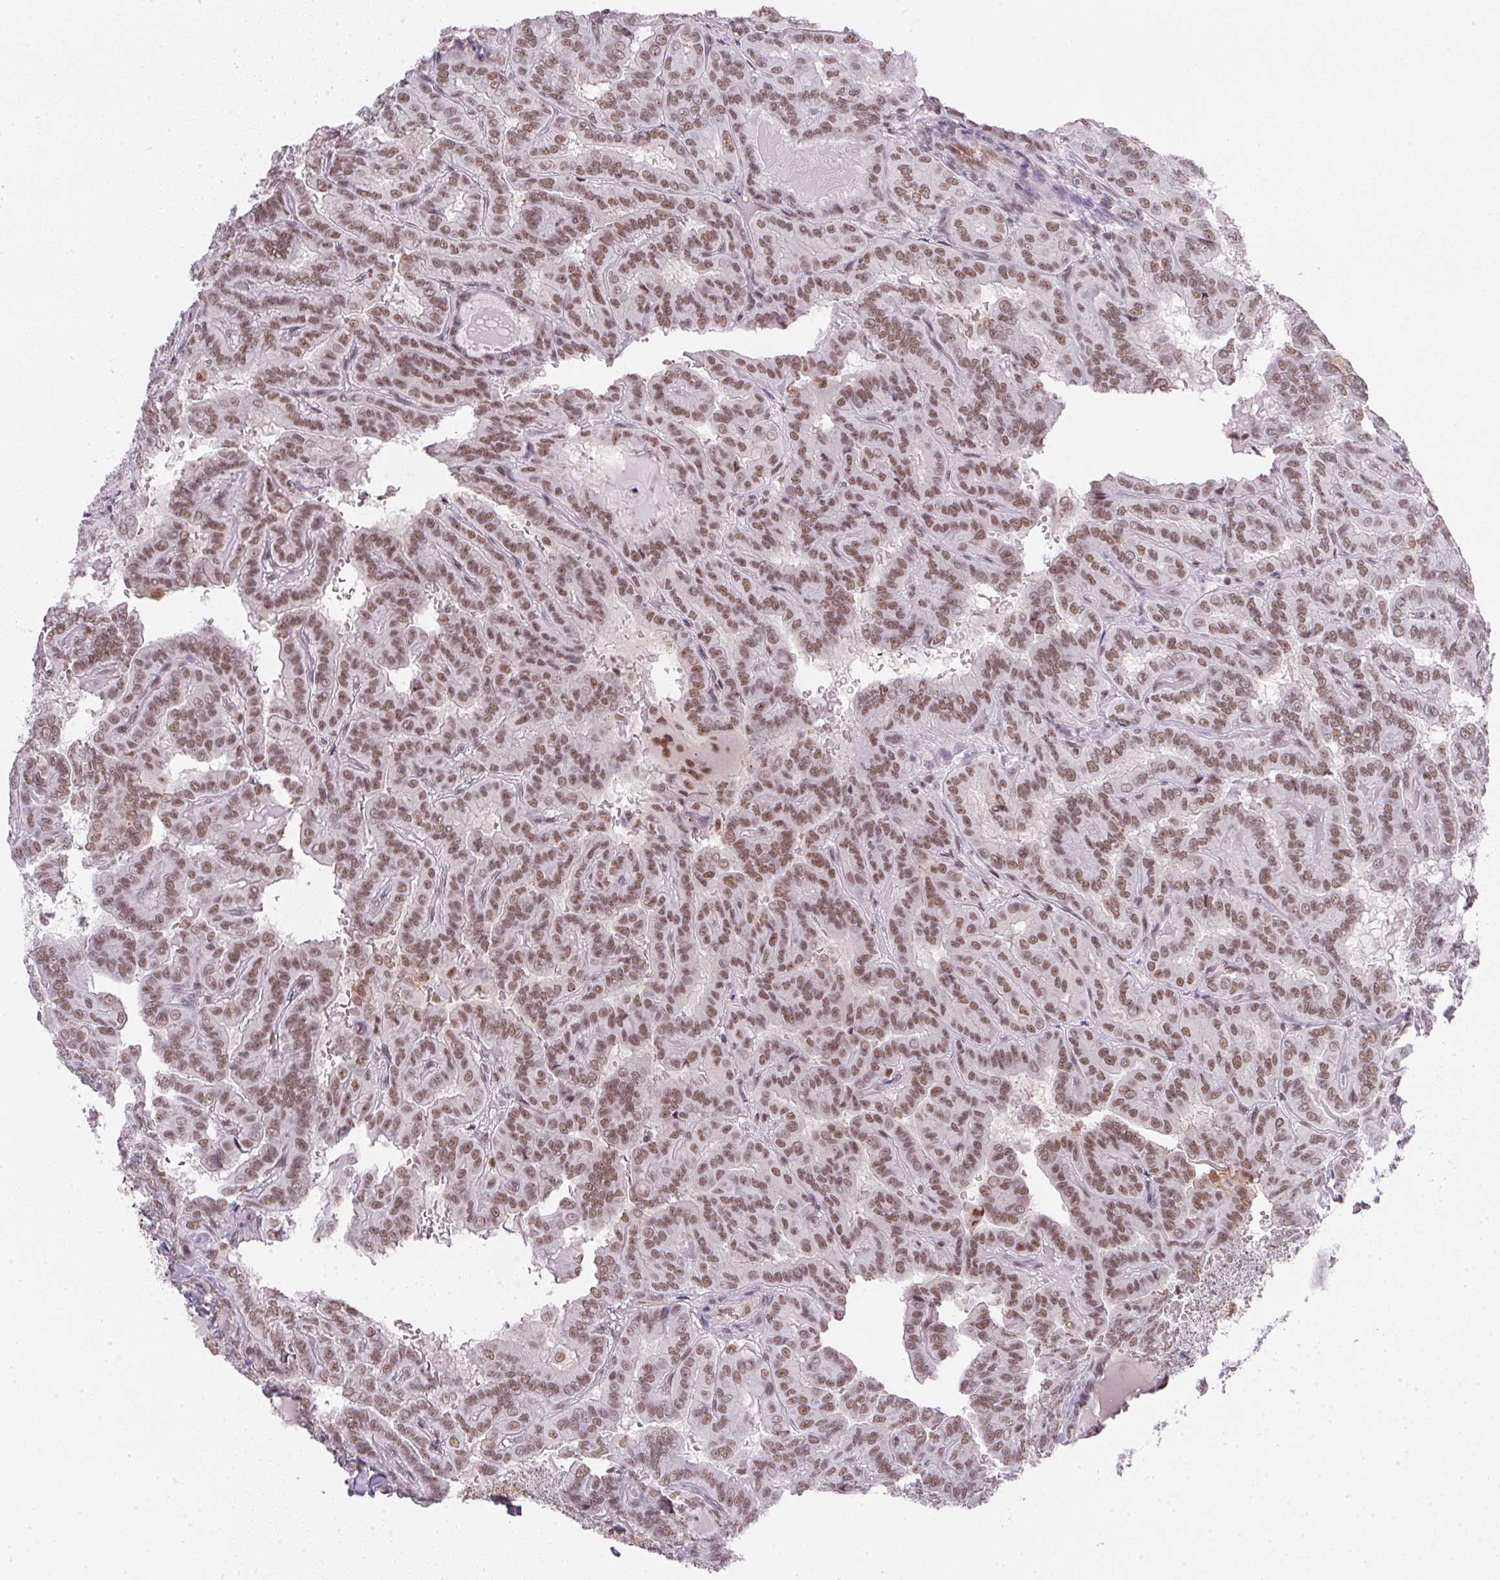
{"staining": {"intensity": "moderate", "quantity": ">75%", "location": "nuclear"}, "tissue": "thyroid cancer", "cell_type": "Tumor cells", "image_type": "cancer", "snomed": [{"axis": "morphology", "description": "Papillary adenocarcinoma, NOS"}, {"axis": "topography", "description": "Thyroid gland"}], "caption": "The image exhibits staining of thyroid papillary adenocarcinoma, revealing moderate nuclear protein staining (brown color) within tumor cells.", "gene": "SRSF7", "patient": {"sex": "female", "age": 46}}